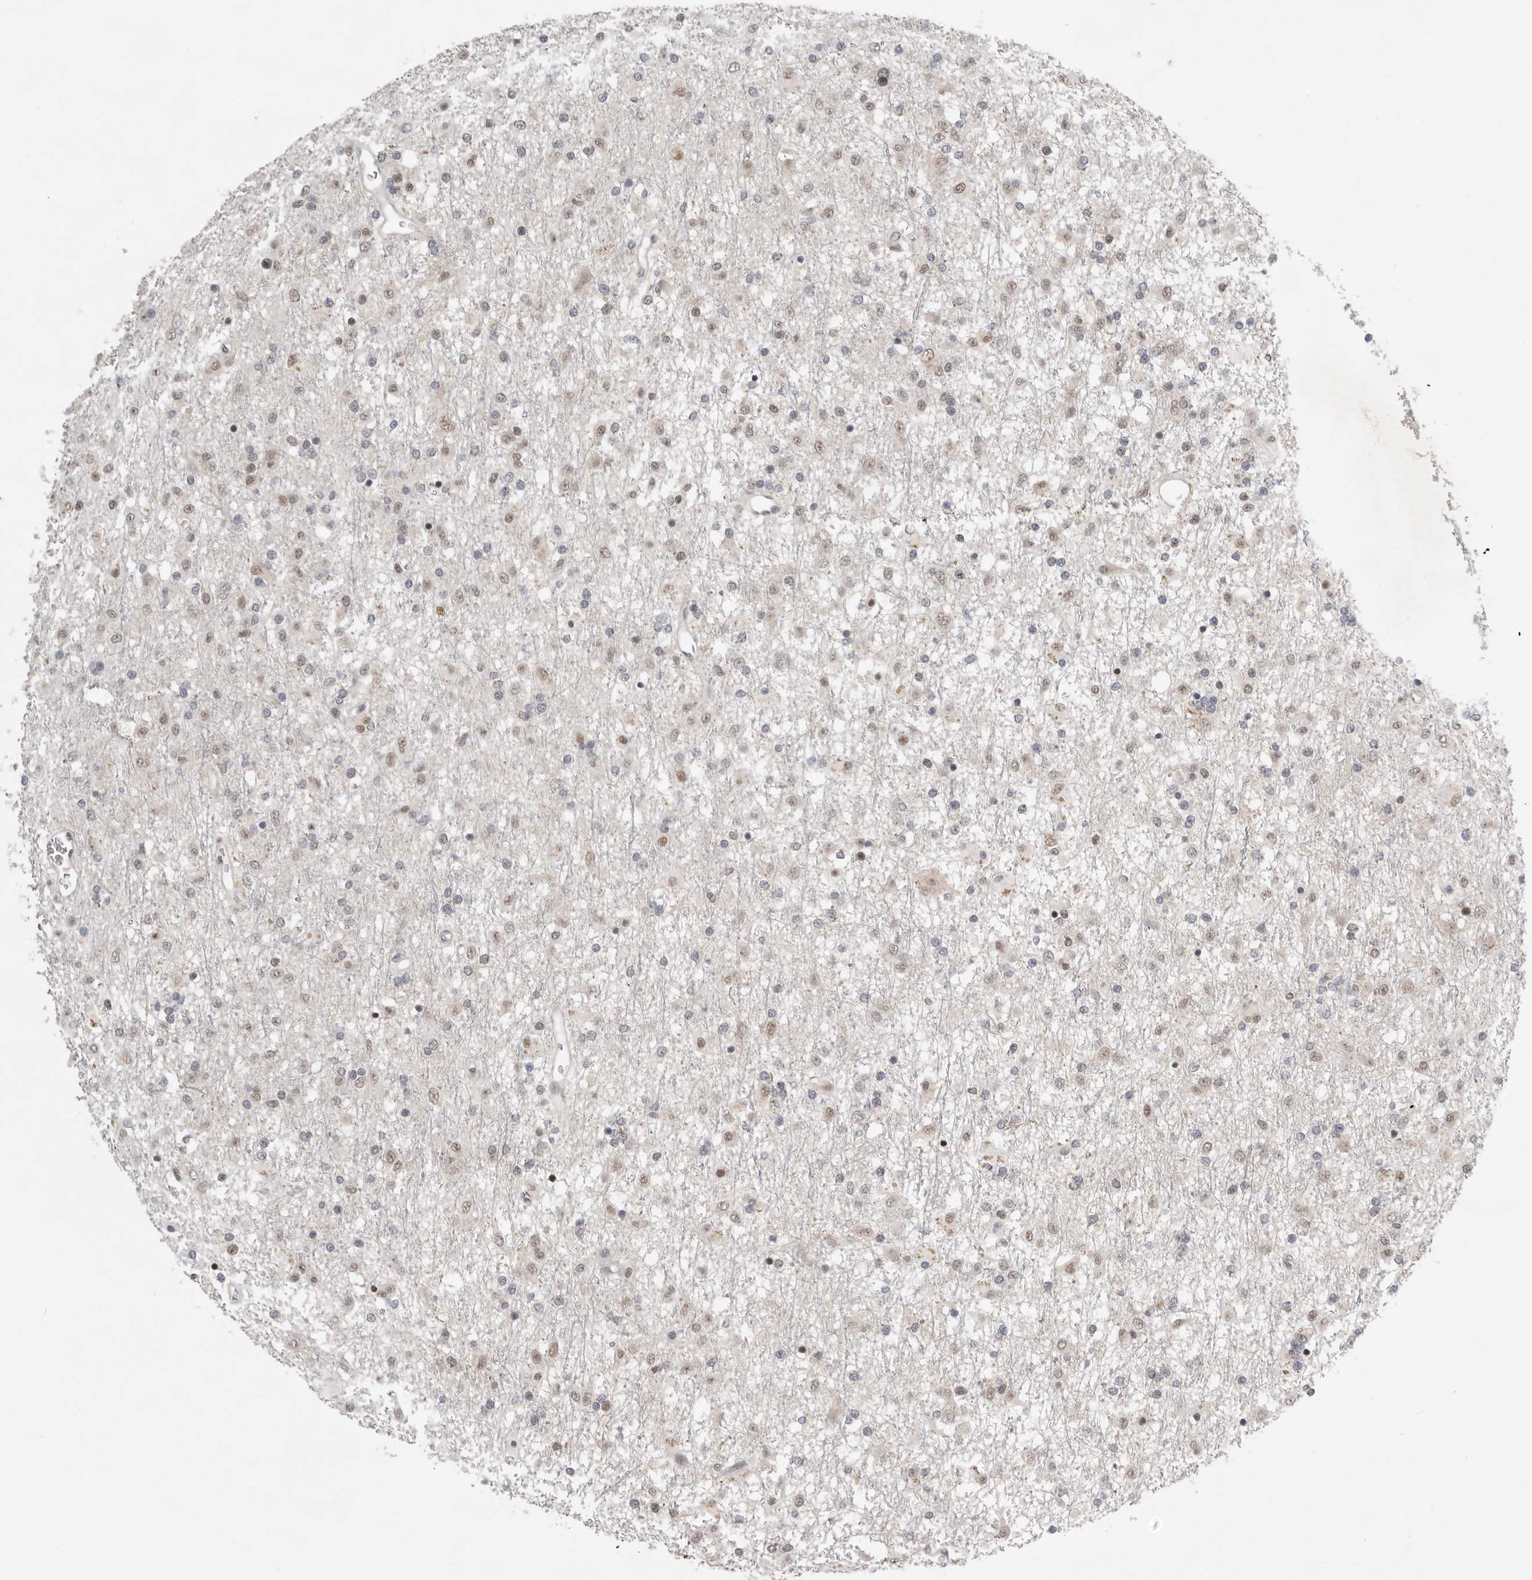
{"staining": {"intensity": "weak", "quantity": "25%-75%", "location": "nuclear"}, "tissue": "glioma", "cell_type": "Tumor cells", "image_type": "cancer", "snomed": [{"axis": "morphology", "description": "Glioma, malignant, Low grade"}, {"axis": "topography", "description": "Brain"}], "caption": "Protein expression analysis of human malignant low-grade glioma reveals weak nuclear staining in approximately 25%-75% of tumor cells.", "gene": "BRCA2", "patient": {"sex": "male", "age": 65}}